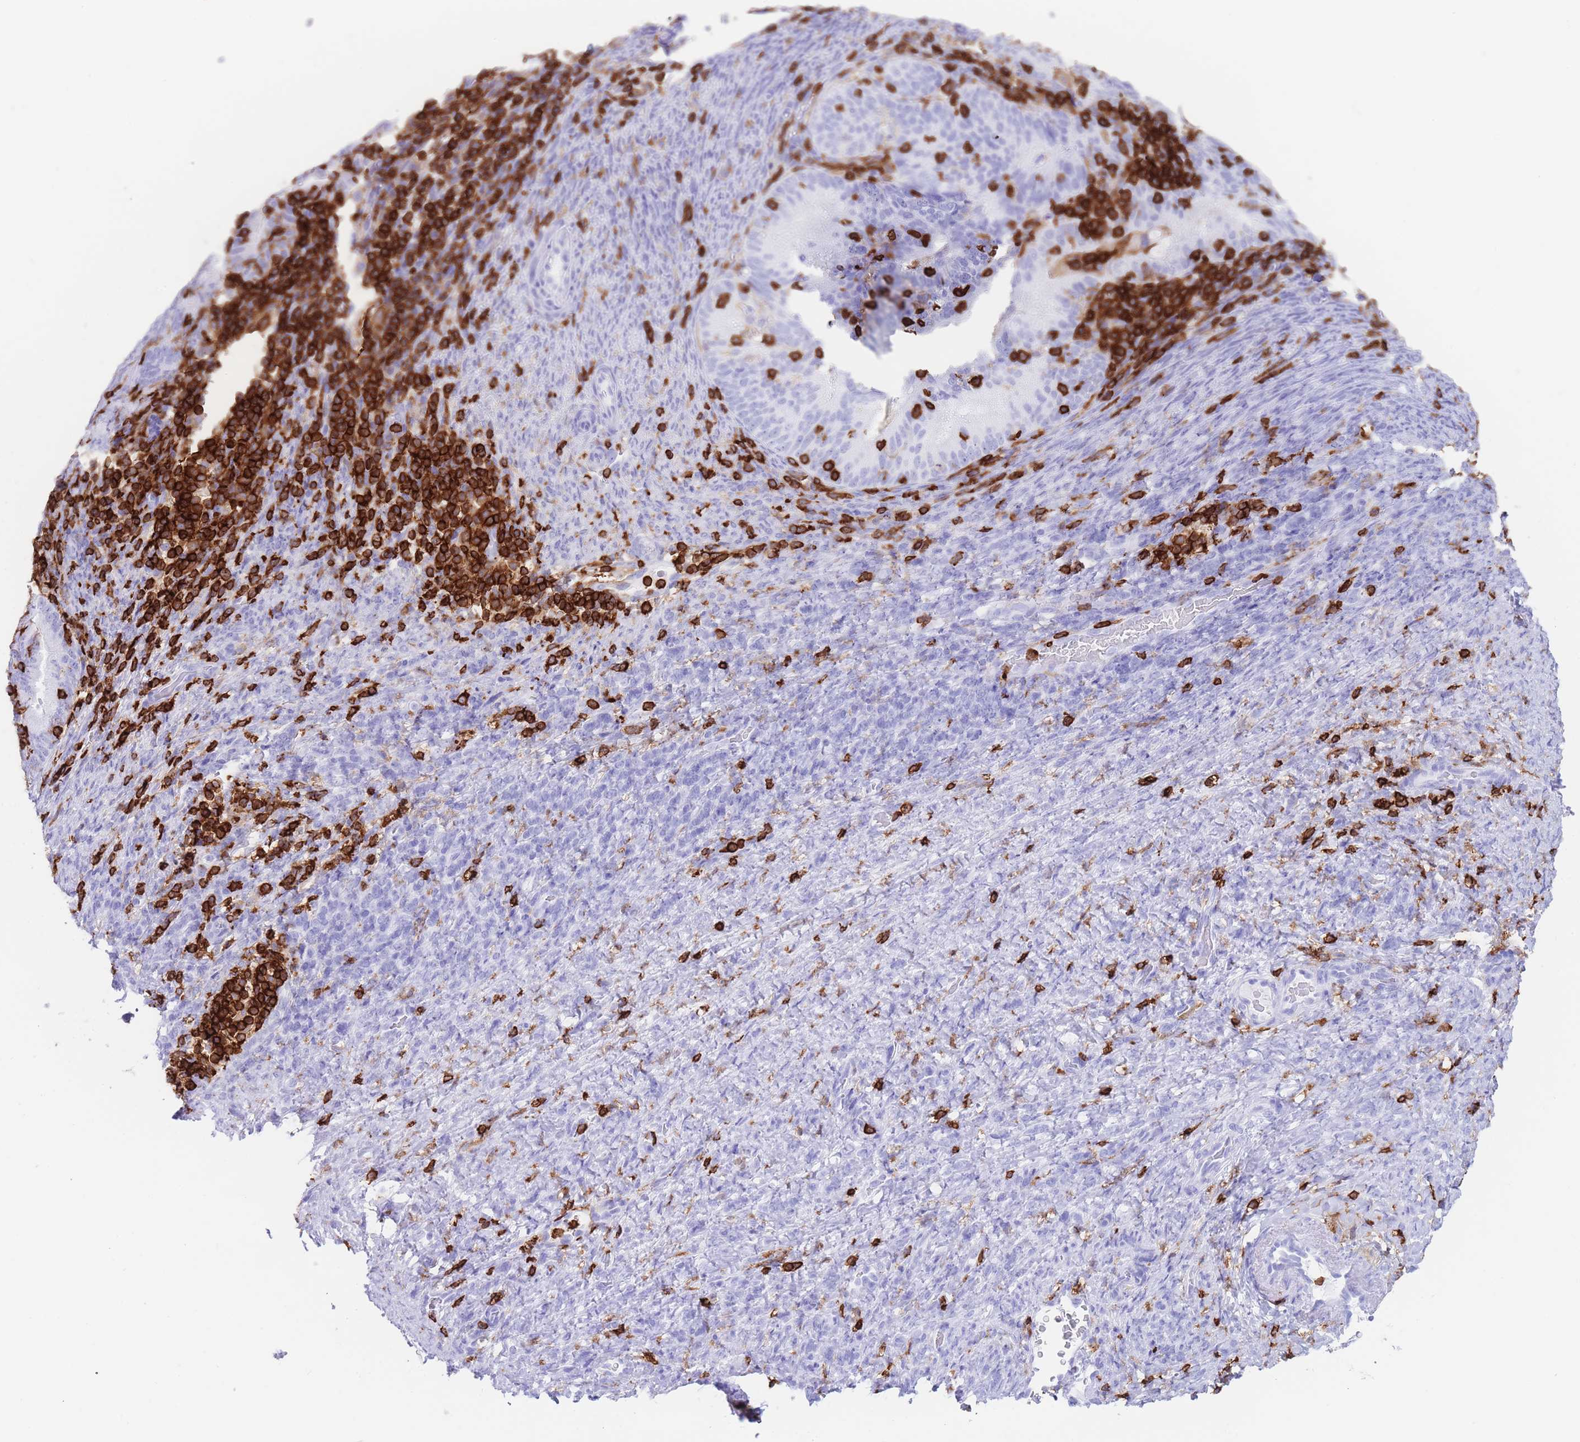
{"staining": {"intensity": "moderate", "quantity": "<25%", "location": "cytoplasmic/membranous"}, "tissue": "endometrial cancer", "cell_type": "Tumor cells", "image_type": "cancer", "snomed": [{"axis": "morphology", "description": "Adenocarcinoma, NOS"}, {"axis": "topography", "description": "Endometrium"}], "caption": "Protein staining of adenocarcinoma (endometrial) tissue reveals moderate cytoplasmic/membranous expression in approximately <25% of tumor cells. (Stains: DAB in brown, nuclei in blue, Microscopy: brightfield microscopy at high magnification).", "gene": "CORO1A", "patient": {"sex": "female", "age": 70}}